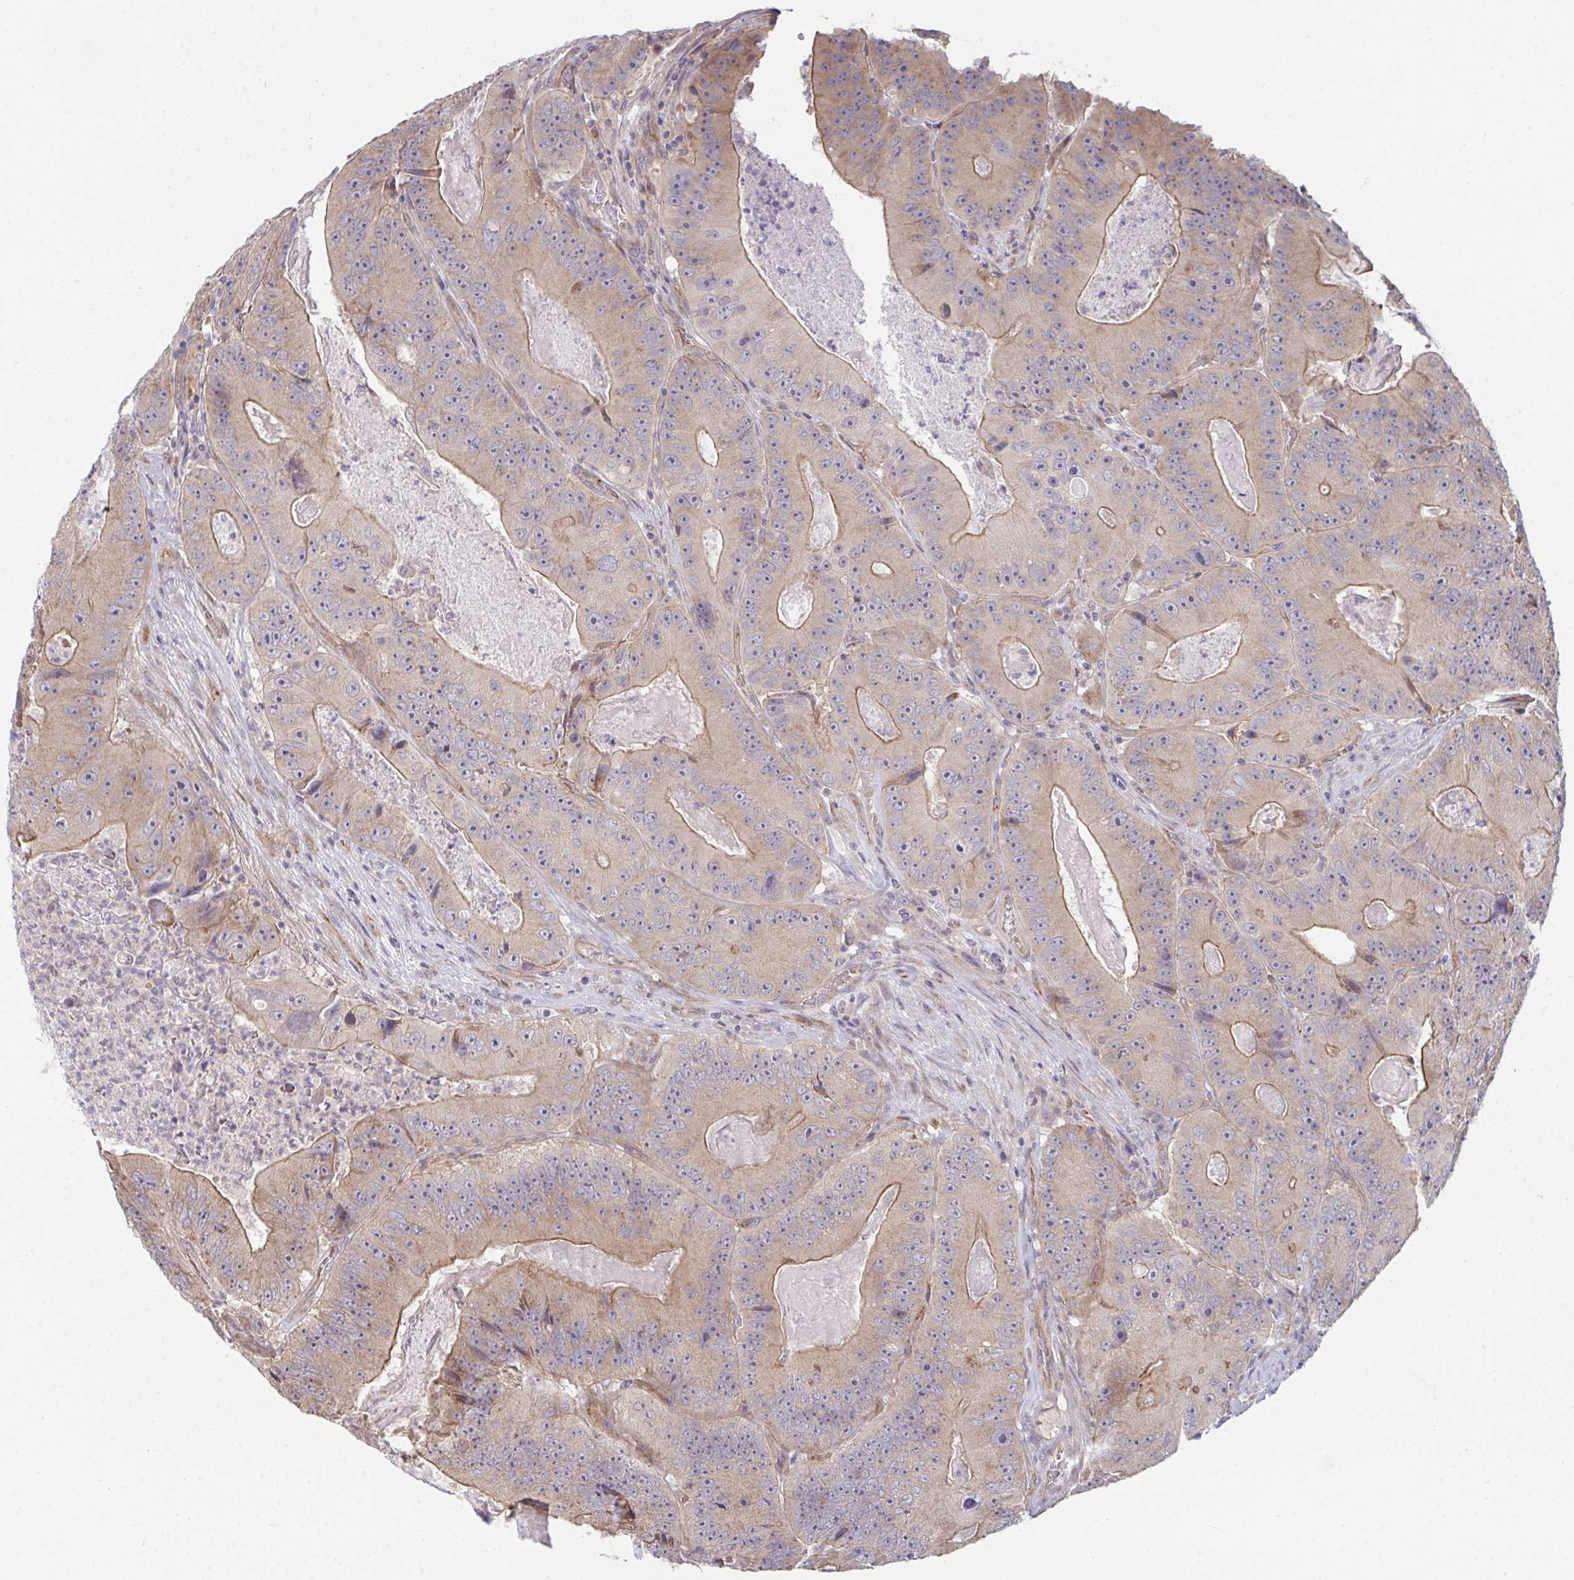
{"staining": {"intensity": "moderate", "quantity": ">75%", "location": "cytoplasmic/membranous"}, "tissue": "colorectal cancer", "cell_type": "Tumor cells", "image_type": "cancer", "snomed": [{"axis": "morphology", "description": "Adenocarcinoma, NOS"}, {"axis": "topography", "description": "Colon"}], "caption": "DAB (3,3'-diaminobenzidine) immunohistochemical staining of human colorectal cancer (adenocarcinoma) reveals moderate cytoplasmic/membranous protein expression in about >75% of tumor cells.", "gene": "CASP9", "patient": {"sex": "female", "age": 86}}